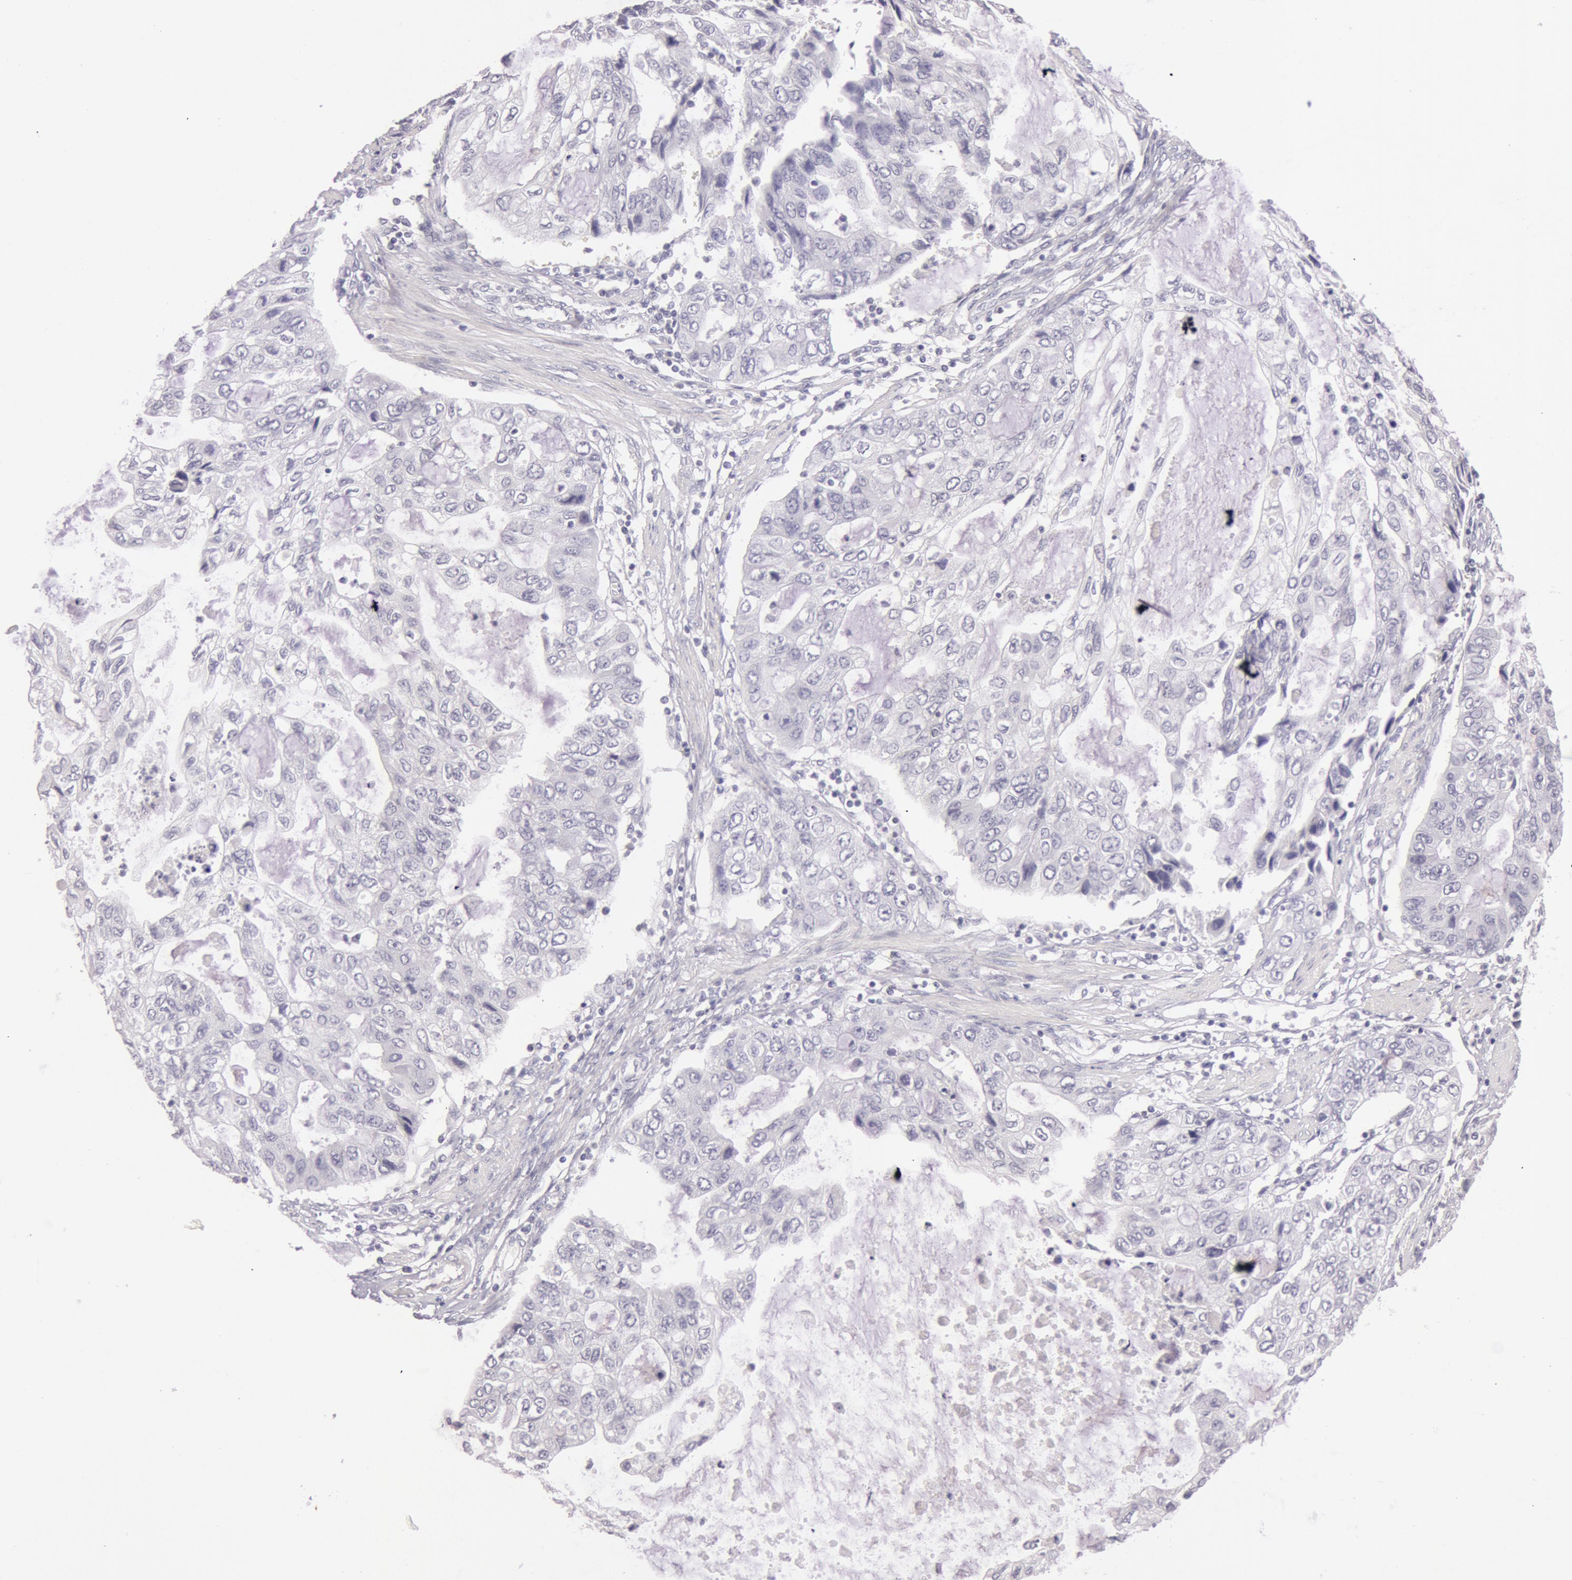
{"staining": {"intensity": "negative", "quantity": "none", "location": "none"}, "tissue": "stomach cancer", "cell_type": "Tumor cells", "image_type": "cancer", "snomed": [{"axis": "morphology", "description": "Adenocarcinoma, NOS"}, {"axis": "topography", "description": "Stomach, upper"}], "caption": "Histopathology image shows no protein staining in tumor cells of stomach adenocarcinoma tissue.", "gene": "RBMY1F", "patient": {"sex": "female", "age": 52}}